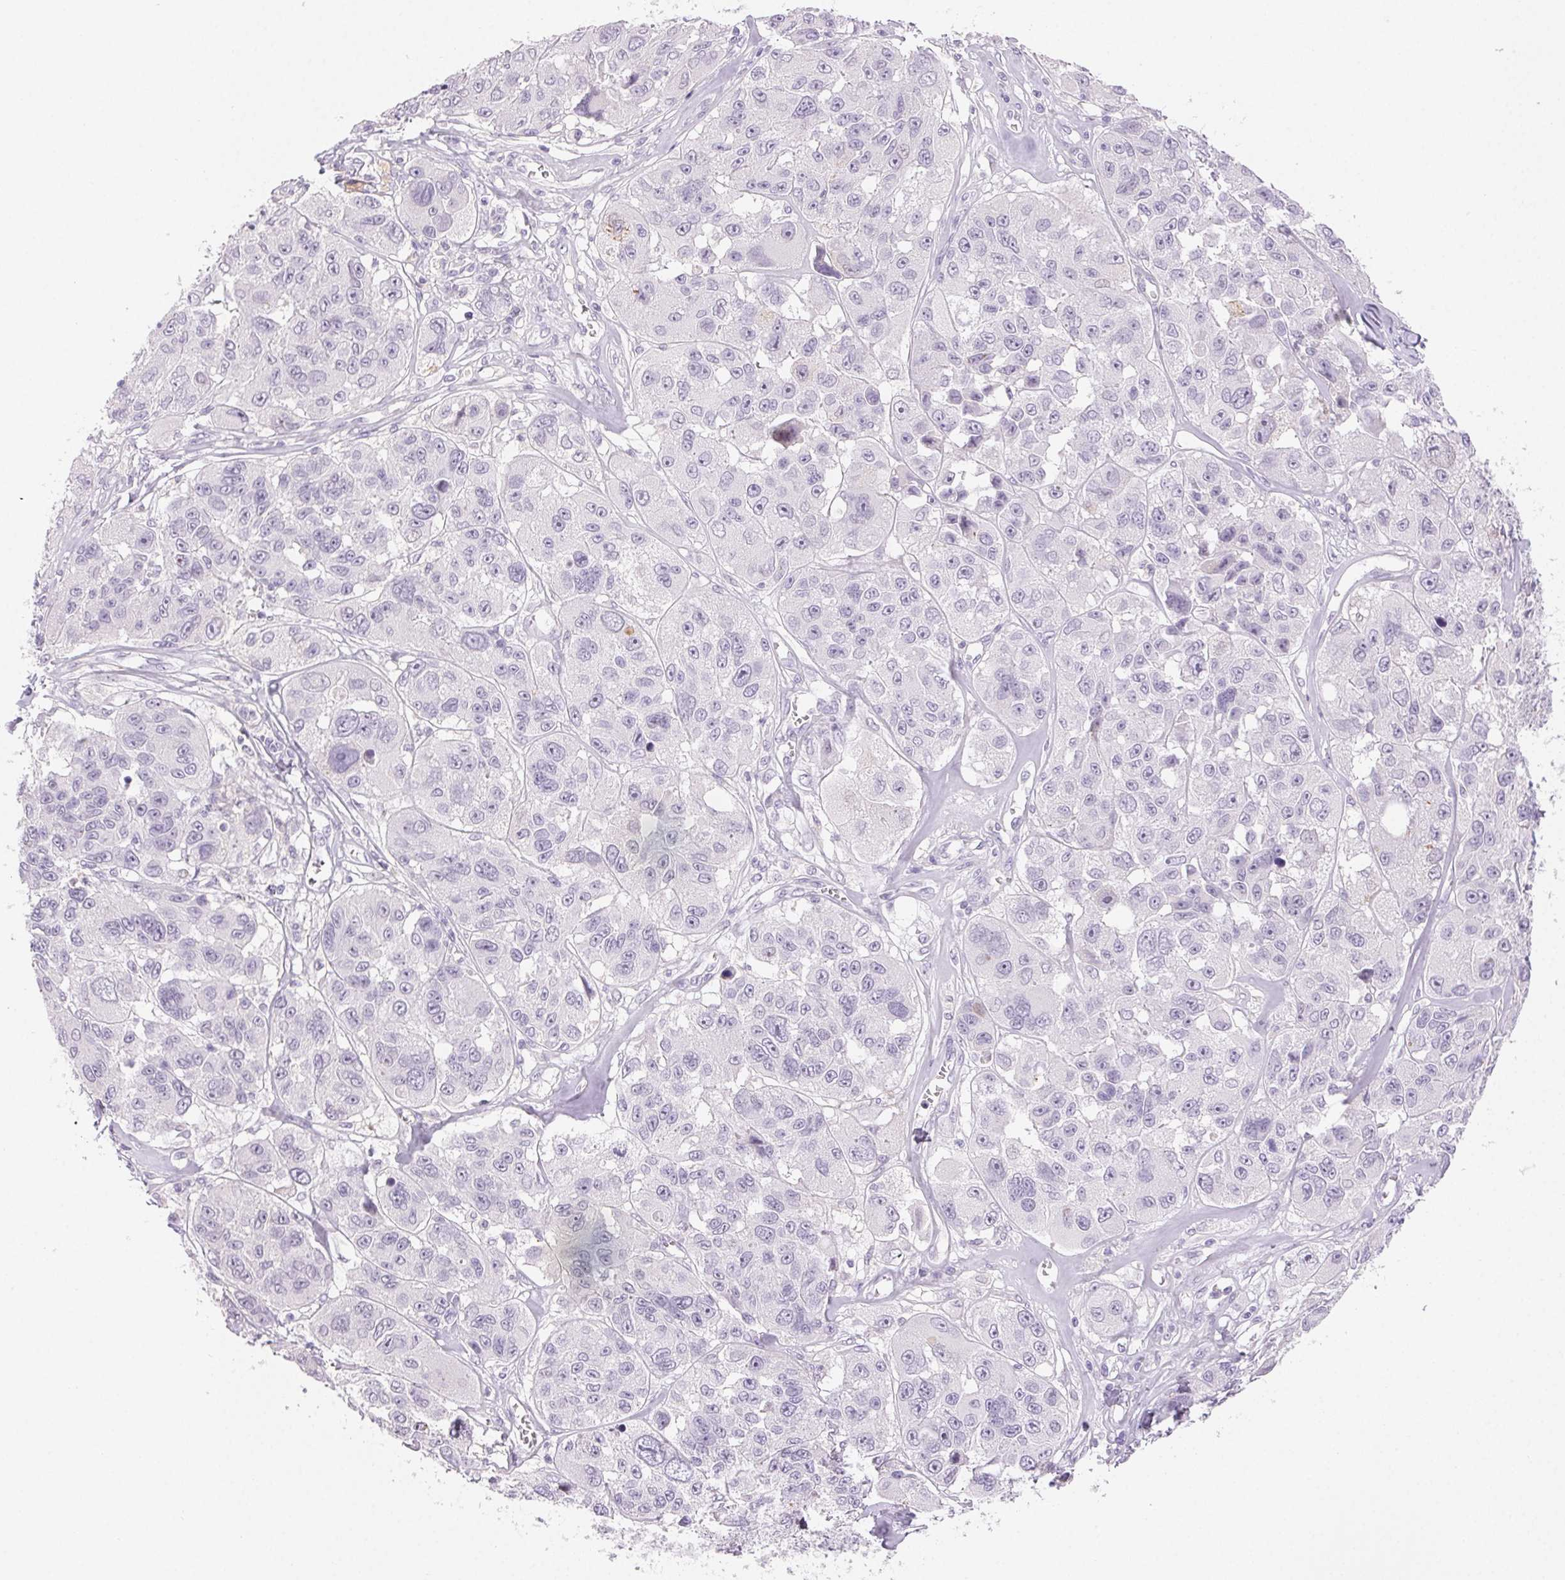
{"staining": {"intensity": "negative", "quantity": "none", "location": "none"}, "tissue": "melanoma", "cell_type": "Tumor cells", "image_type": "cancer", "snomed": [{"axis": "morphology", "description": "Malignant melanoma, NOS"}, {"axis": "topography", "description": "Skin"}], "caption": "Tumor cells are negative for protein expression in human malignant melanoma.", "gene": "BPIFB2", "patient": {"sex": "female", "age": 66}}